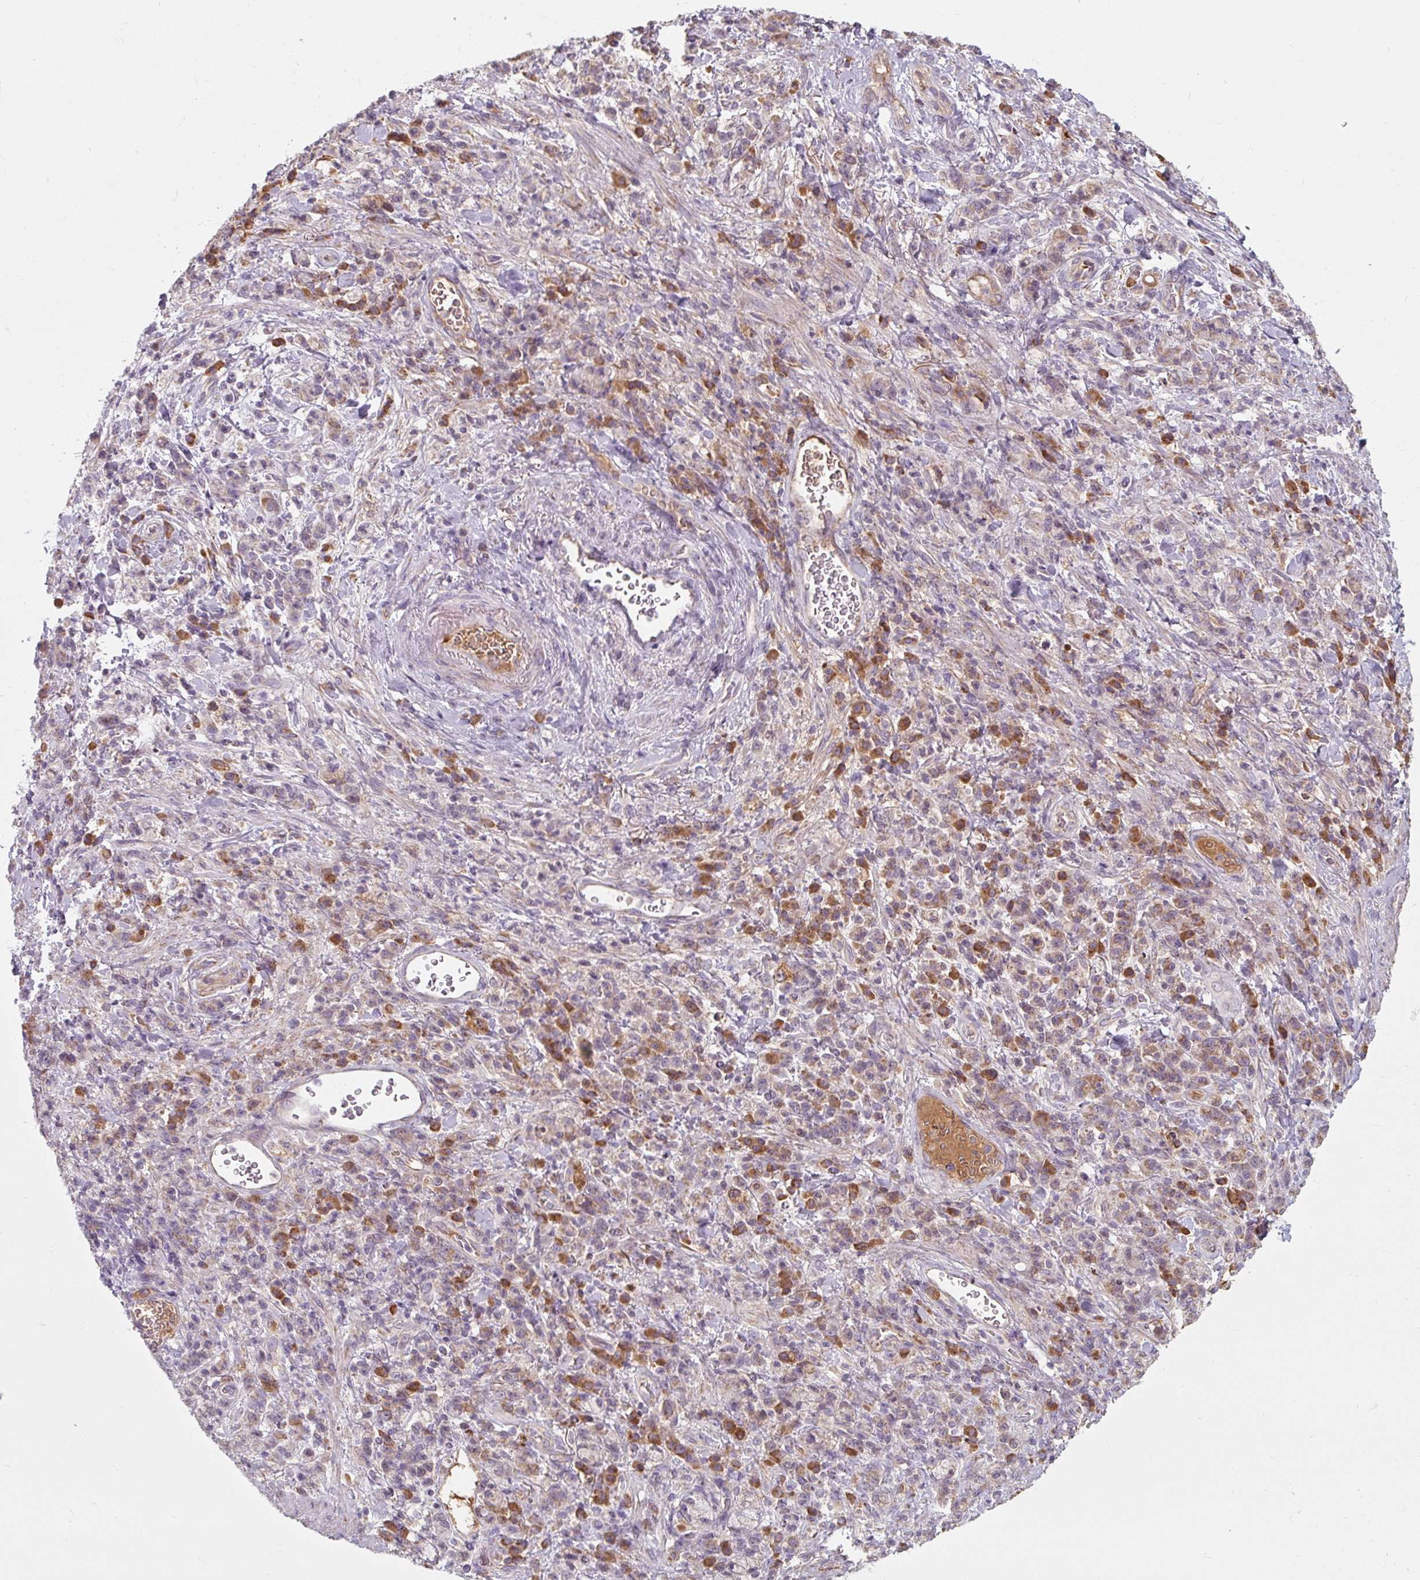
{"staining": {"intensity": "weak", "quantity": "25%-75%", "location": "cytoplasmic/membranous"}, "tissue": "stomach cancer", "cell_type": "Tumor cells", "image_type": "cancer", "snomed": [{"axis": "morphology", "description": "Adenocarcinoma, NOS"}, {"axis": "topography", "description": "Stomach"}], "caption": "Weak cytoplasmic/membranous positivity for a protein is seen in about 25%-75% of tumor cells of stomach cancer using IHC.", "gene": "TSEN54", "patient": {"sex": "male", "age": 76}}